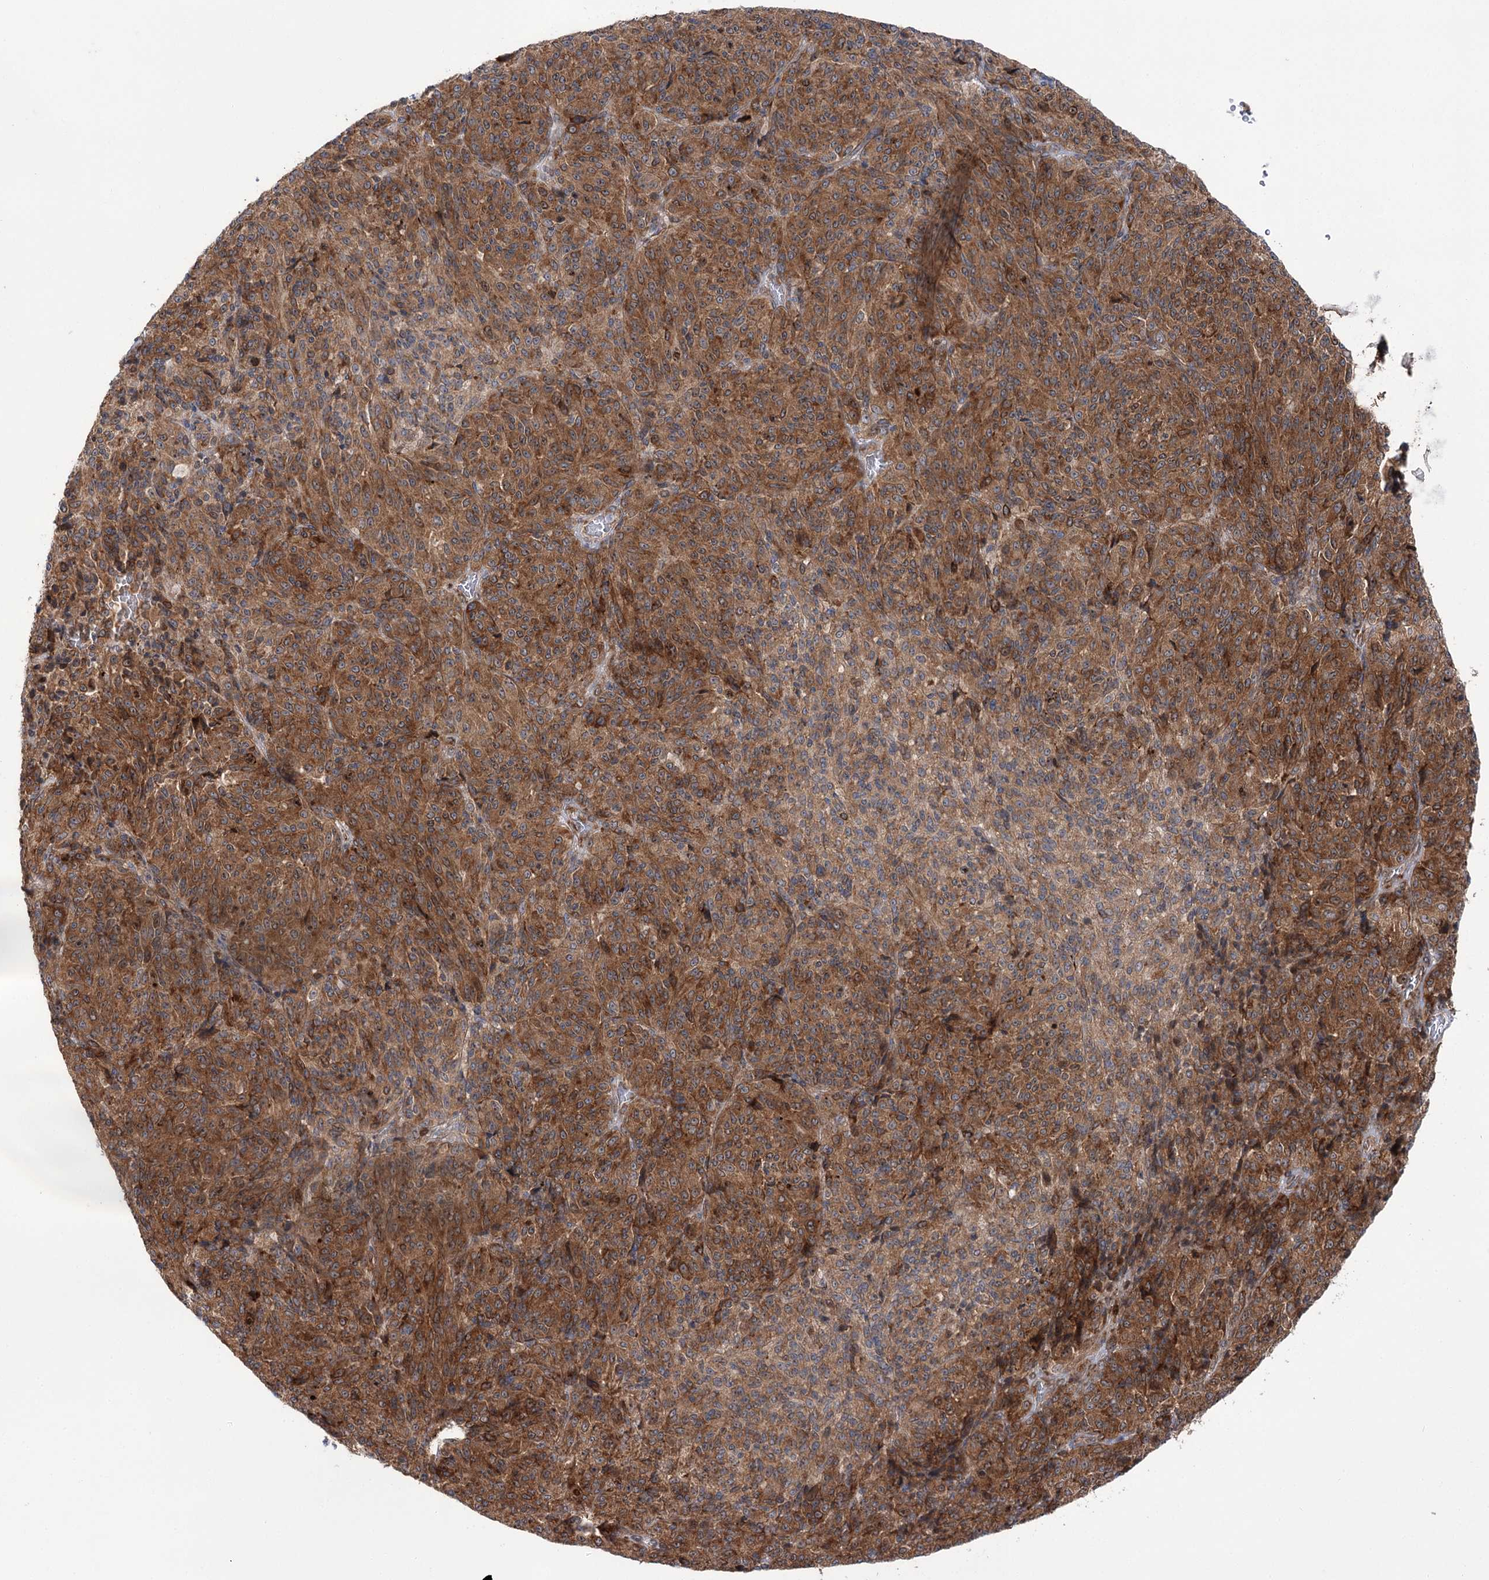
{"staining": {"intensity": "strong", "quantity": ">75%", "location": "cytoplasmic/membranous"}, "tissue": "melanoma", "cell_type": "Tumor cells", "image_type": "cancer", "snomed": [{"axis": "morphology", "description": "Malignant melanoma, Metastatic site"}, {"axis": "topography", "description": "Brain"}], "caption": "Immunohistochemical staining of human melanoma exhibits high levels of strong cytoplasmic/membranous protein expression in approximately >75% of tumor cells. The protein is stained brown, and the nuclei are stained in blue (DAB (3,3'-diaminobenzidine) IHC with brightfield microscopy, high magnification).", "gene": "VWA2", "patient": {"sex": "female", "age": 56}}